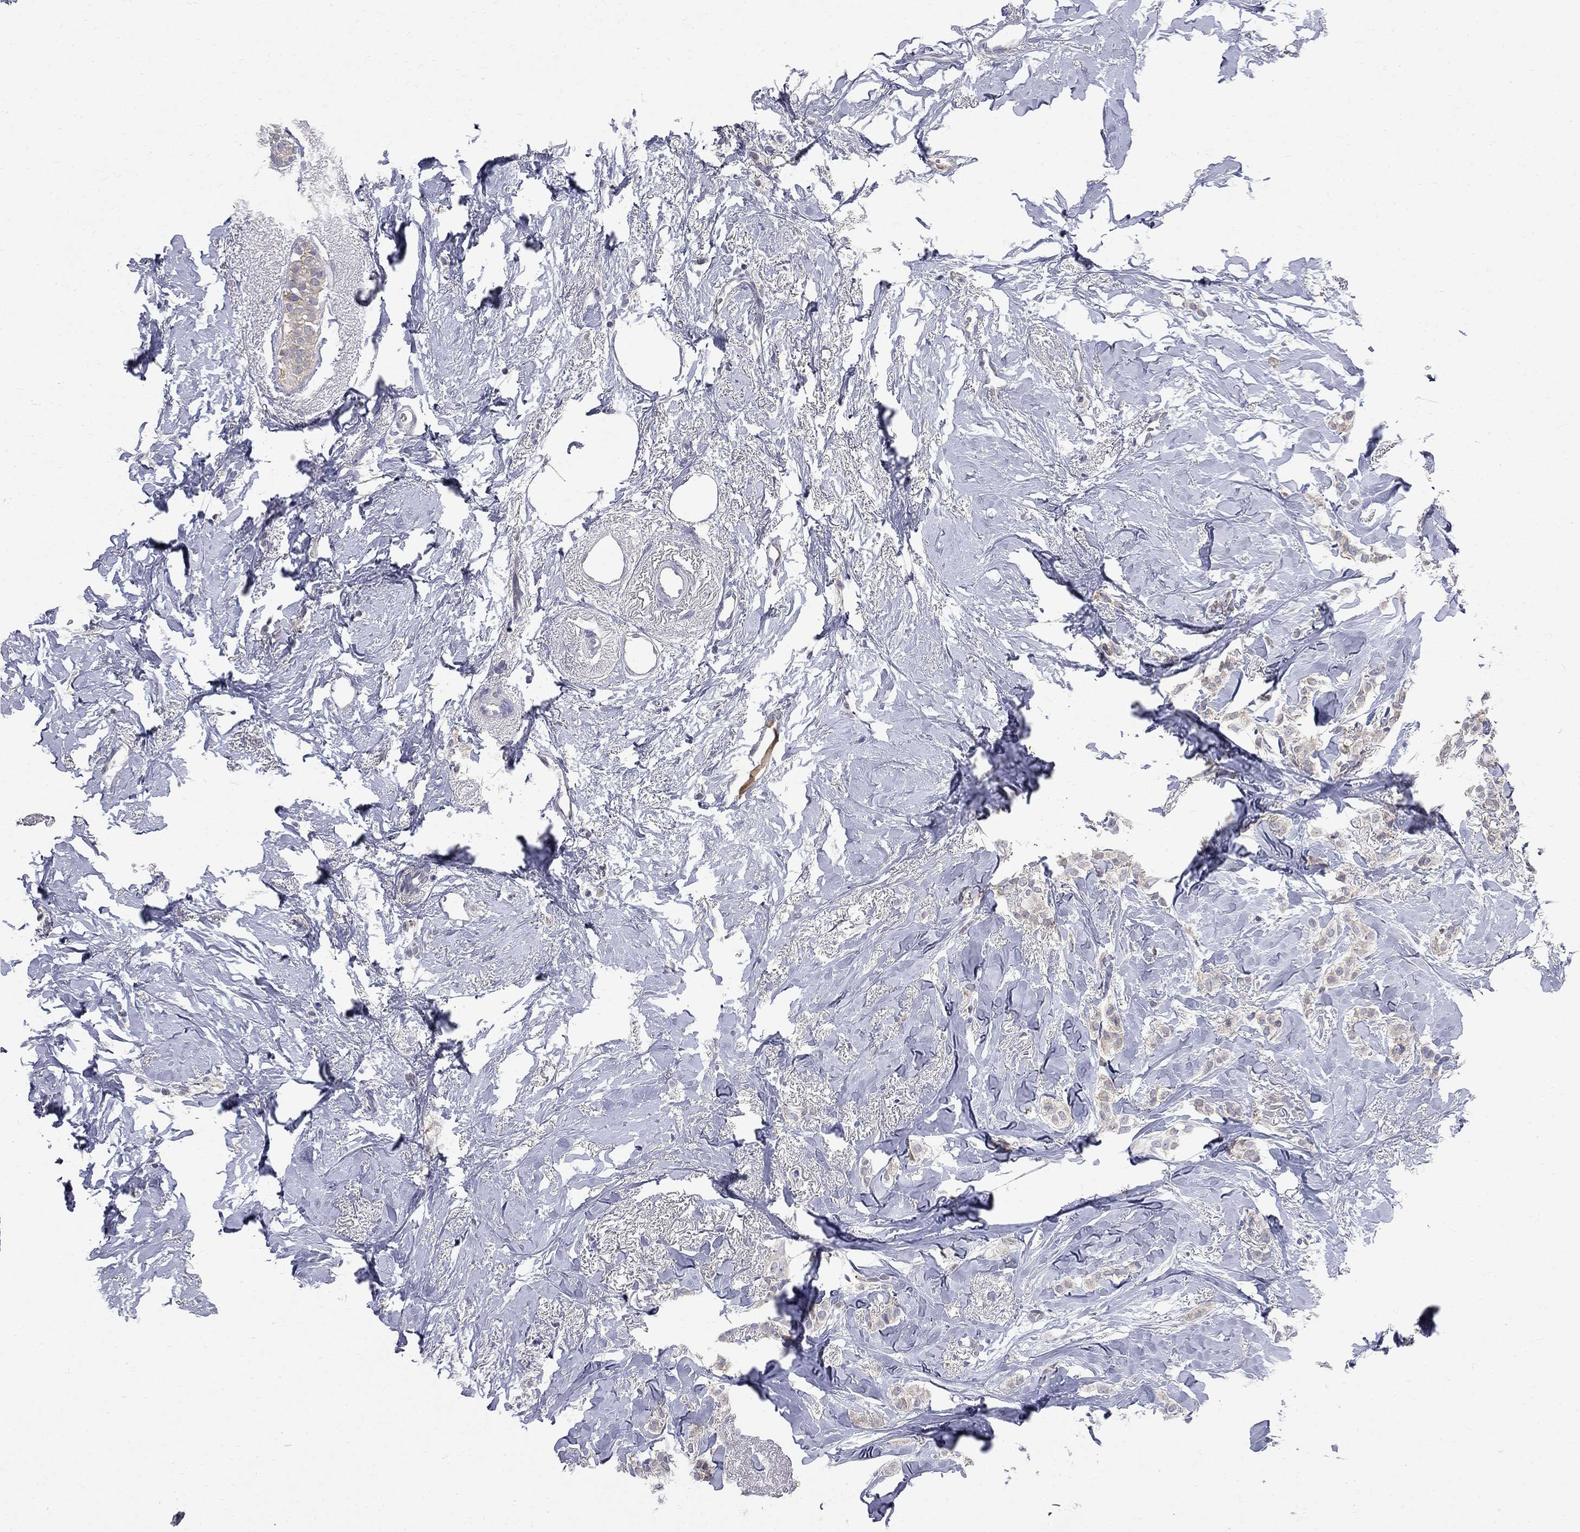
{"staining": {"intensity": "negative", "quantity": "none", "location": "none"}, "tissue": "breast cancer", "cell_type": "Tumor cells", "image_type": "cancer", "snomed": [{"axis": "morphology", "description": "Duct carcinoma"}, {"axis": "topography", "description": "Breast"}], "caption": "Immunohistochemistry histopathology image of neoplastic tissue: human breast cancer (intraductal carcinoma) stained with DAB exhibits no significant protein expression in tumor cells. (Immunohistochemistry, brightfield microscopy, high magnification).", "gene": "GALNT8", "patient": {"sex": "female", "age": 85}}